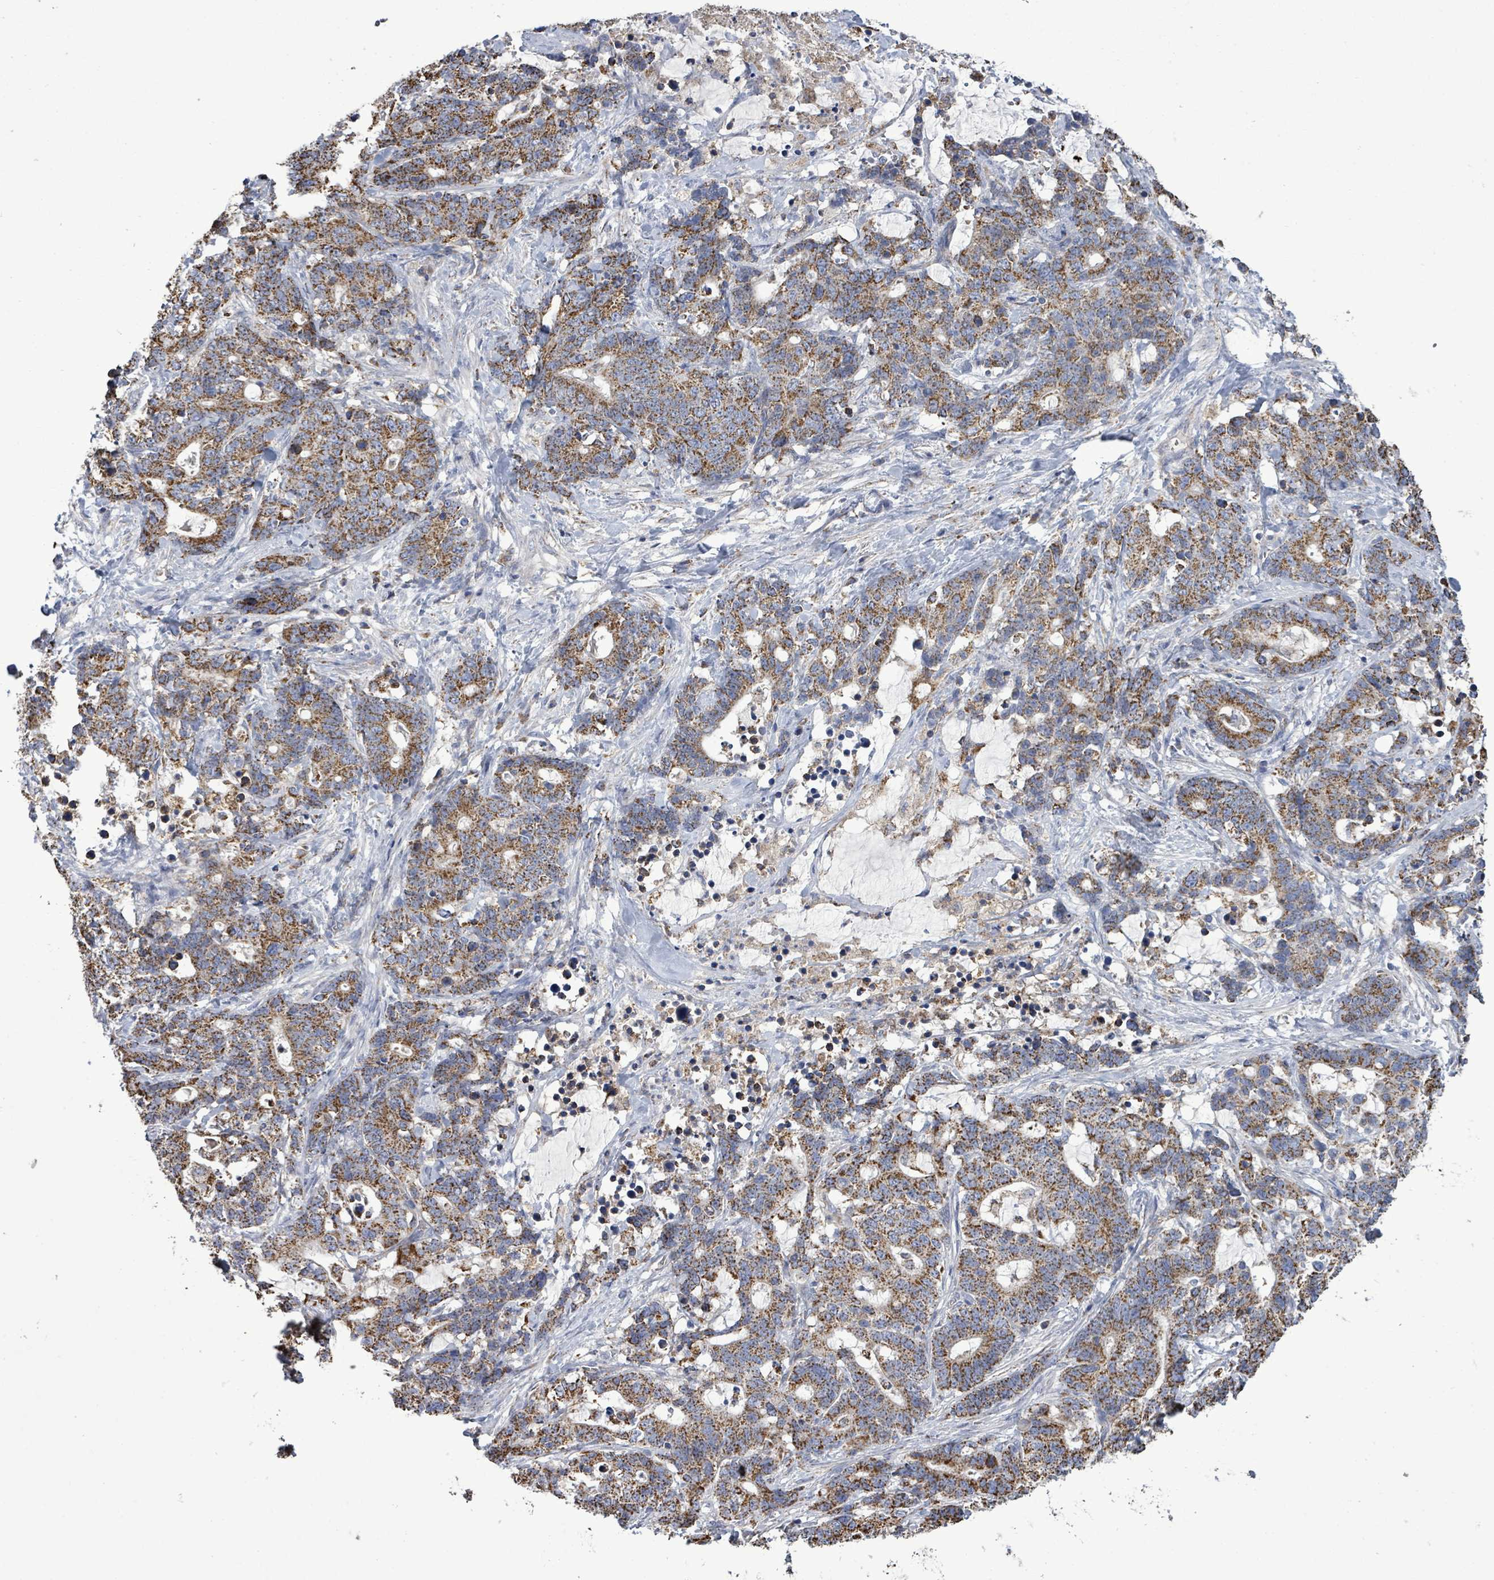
{"staining": {"intensity": "strong", "quantity": ">75%", "location": "cytoplasmic/membranous"}, "tissue": "stomach cancer", "cell_type": "Tumor cells", "image_type": "cancer", "snomed": [{"axis": "morphology", "description": "Normal tissue, NOS"}, {"axis": "morphology", "description": "Adenocarcinoma, NOS"}, {"axis": "topography", "description": "Stomach"}], "caption": "This photomicrograph shows IHC staining of human adenocarcinoma (stomach), with high strong cytoplasmic/membranous positivity in approximately >75% of tumor cells.", "gene": "MTMR12", "patient": {"sex": "female", "age": 64}}